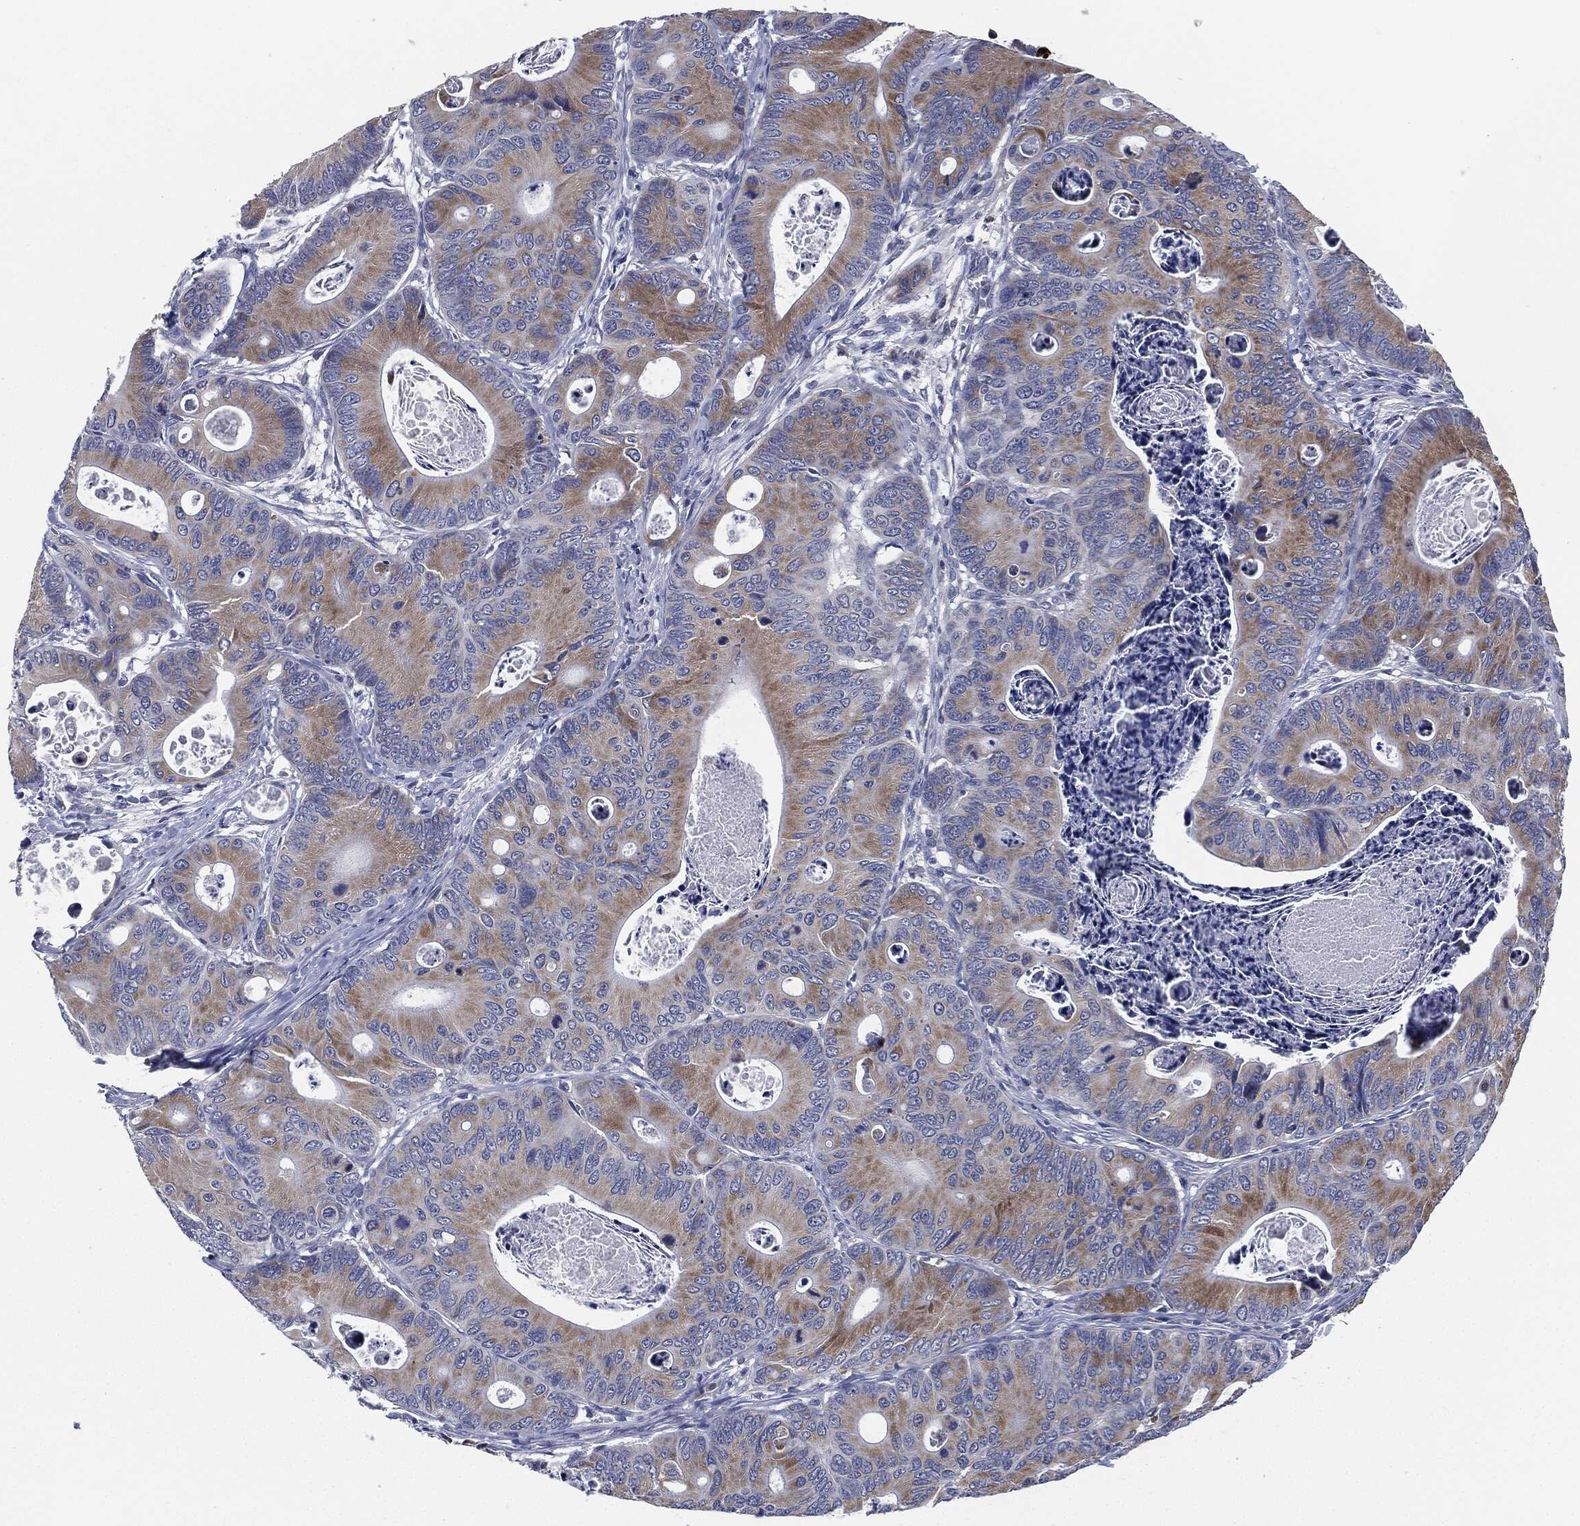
{"staining": {"intensity": "moderate", "quantity": "25%-75%", "location": "cytoplasmic/membranous"}, "tissue": "colorectal cancer", "cell_type": "Tumor cells", "image_type": "cancer", "snomed": [{"axis": "morphology", "description": "Adenocarcinoma, NOS"}, {"axis": "topography", "description": "Colon"}], "caption": "A medium amount of moderate cytoplasmic/membranous expression is identified in approximately 25%-75% of tumor cells in colorectal cancer tissue.", "gene": "SIGLEC9", "patient": {"sex": "female", "age": 78}}